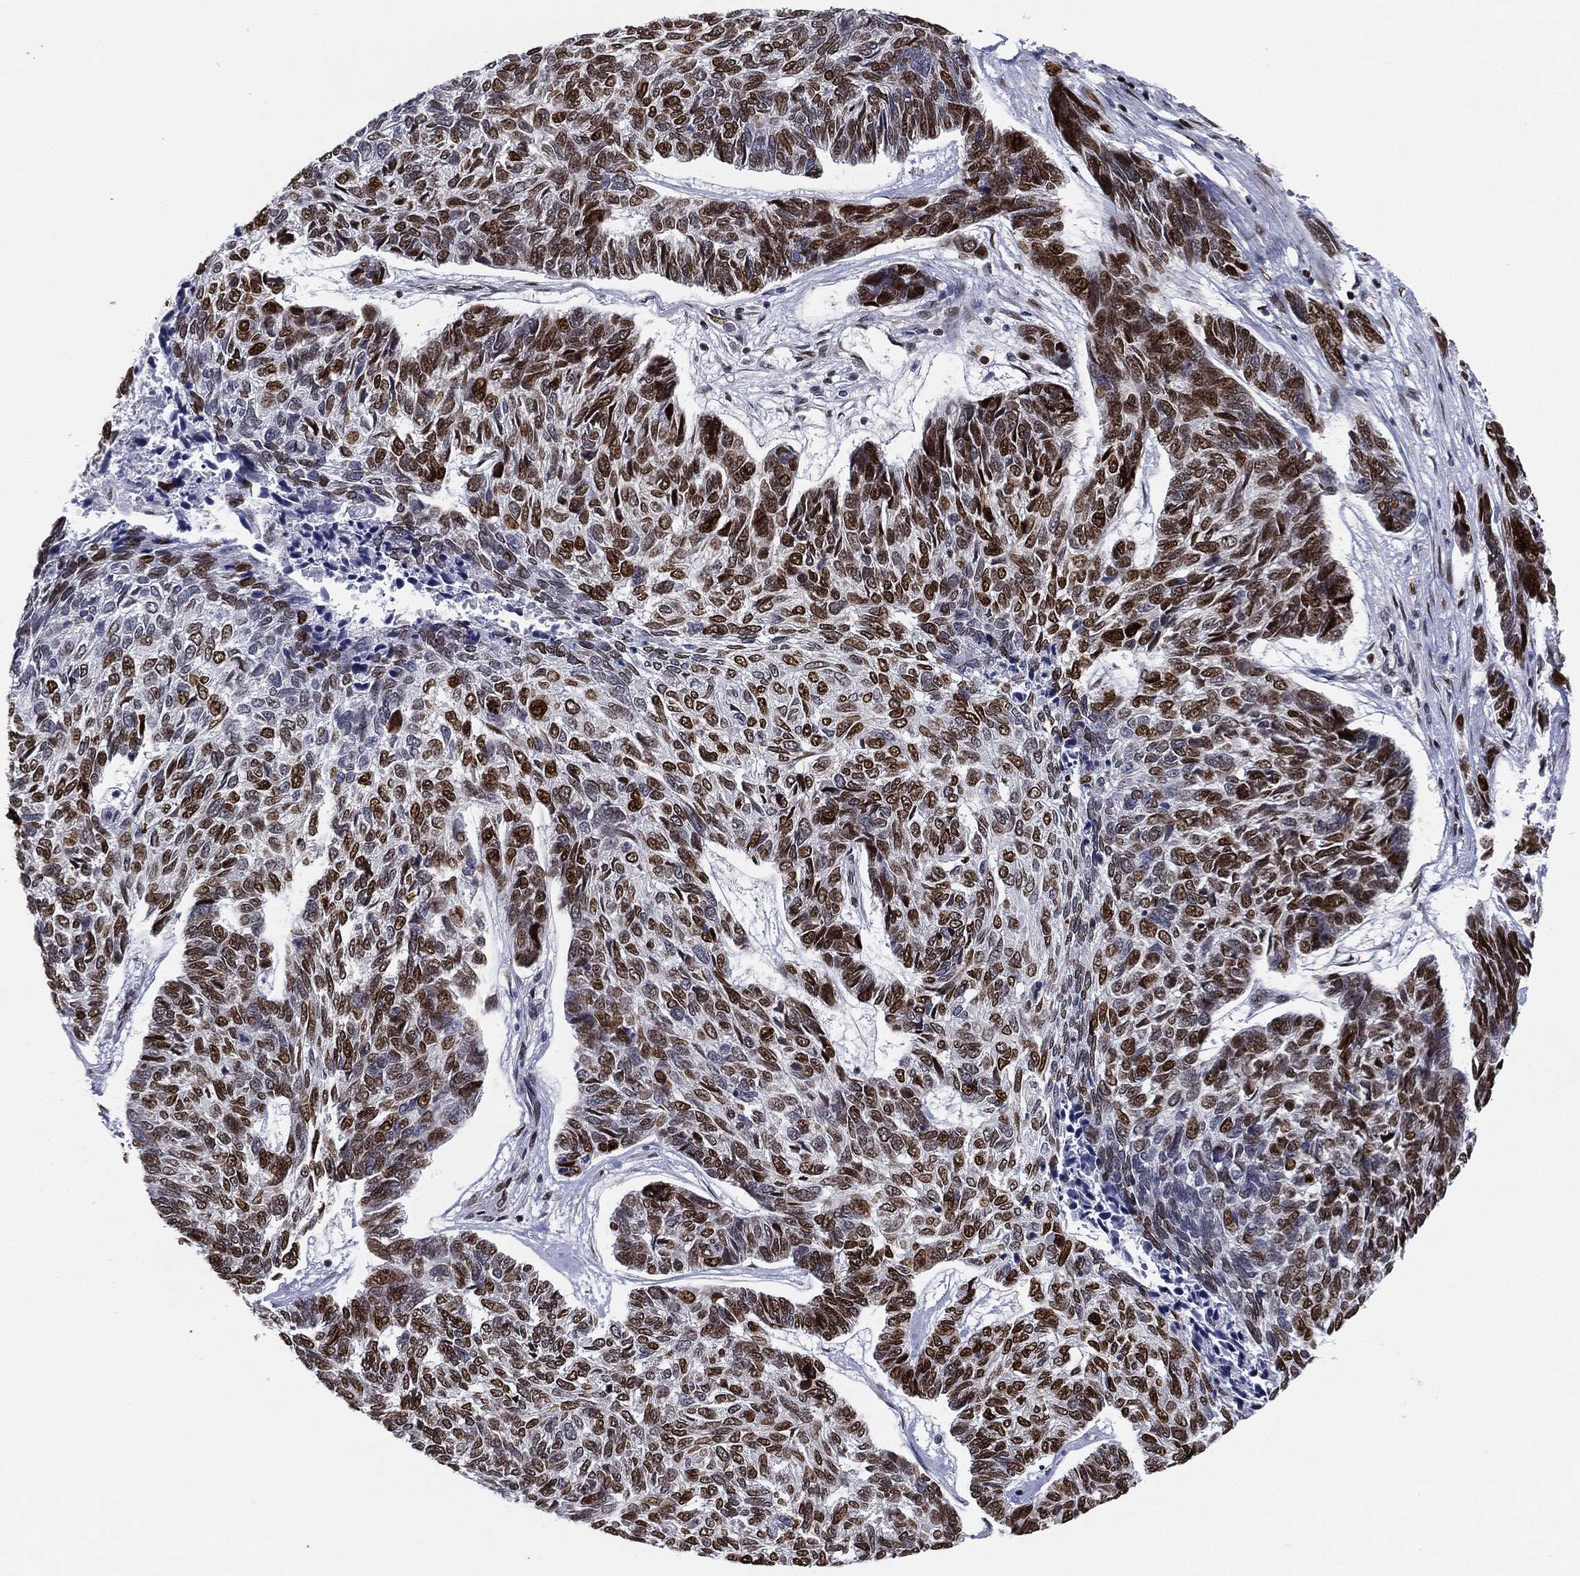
{"staining": {"intensity": "strong", "quantity": "25%-75%", "location": "nuclear"}, "tissue": "skin cancer", "cell_type": "Tumor cells", "image_type": "cancer", "snomed": [{"axis": "morphology", "description": "Basal cell carcinoma"}, {"axis": "topography", "description": "Skin"}], "caption": "Protein expression analysis of human skin cancer reveals strong nuclear positivity in approximately 25%-75% of tumor cells.", "gene": "LMNB1", "patient": {"sex": "female", "age": 65}}